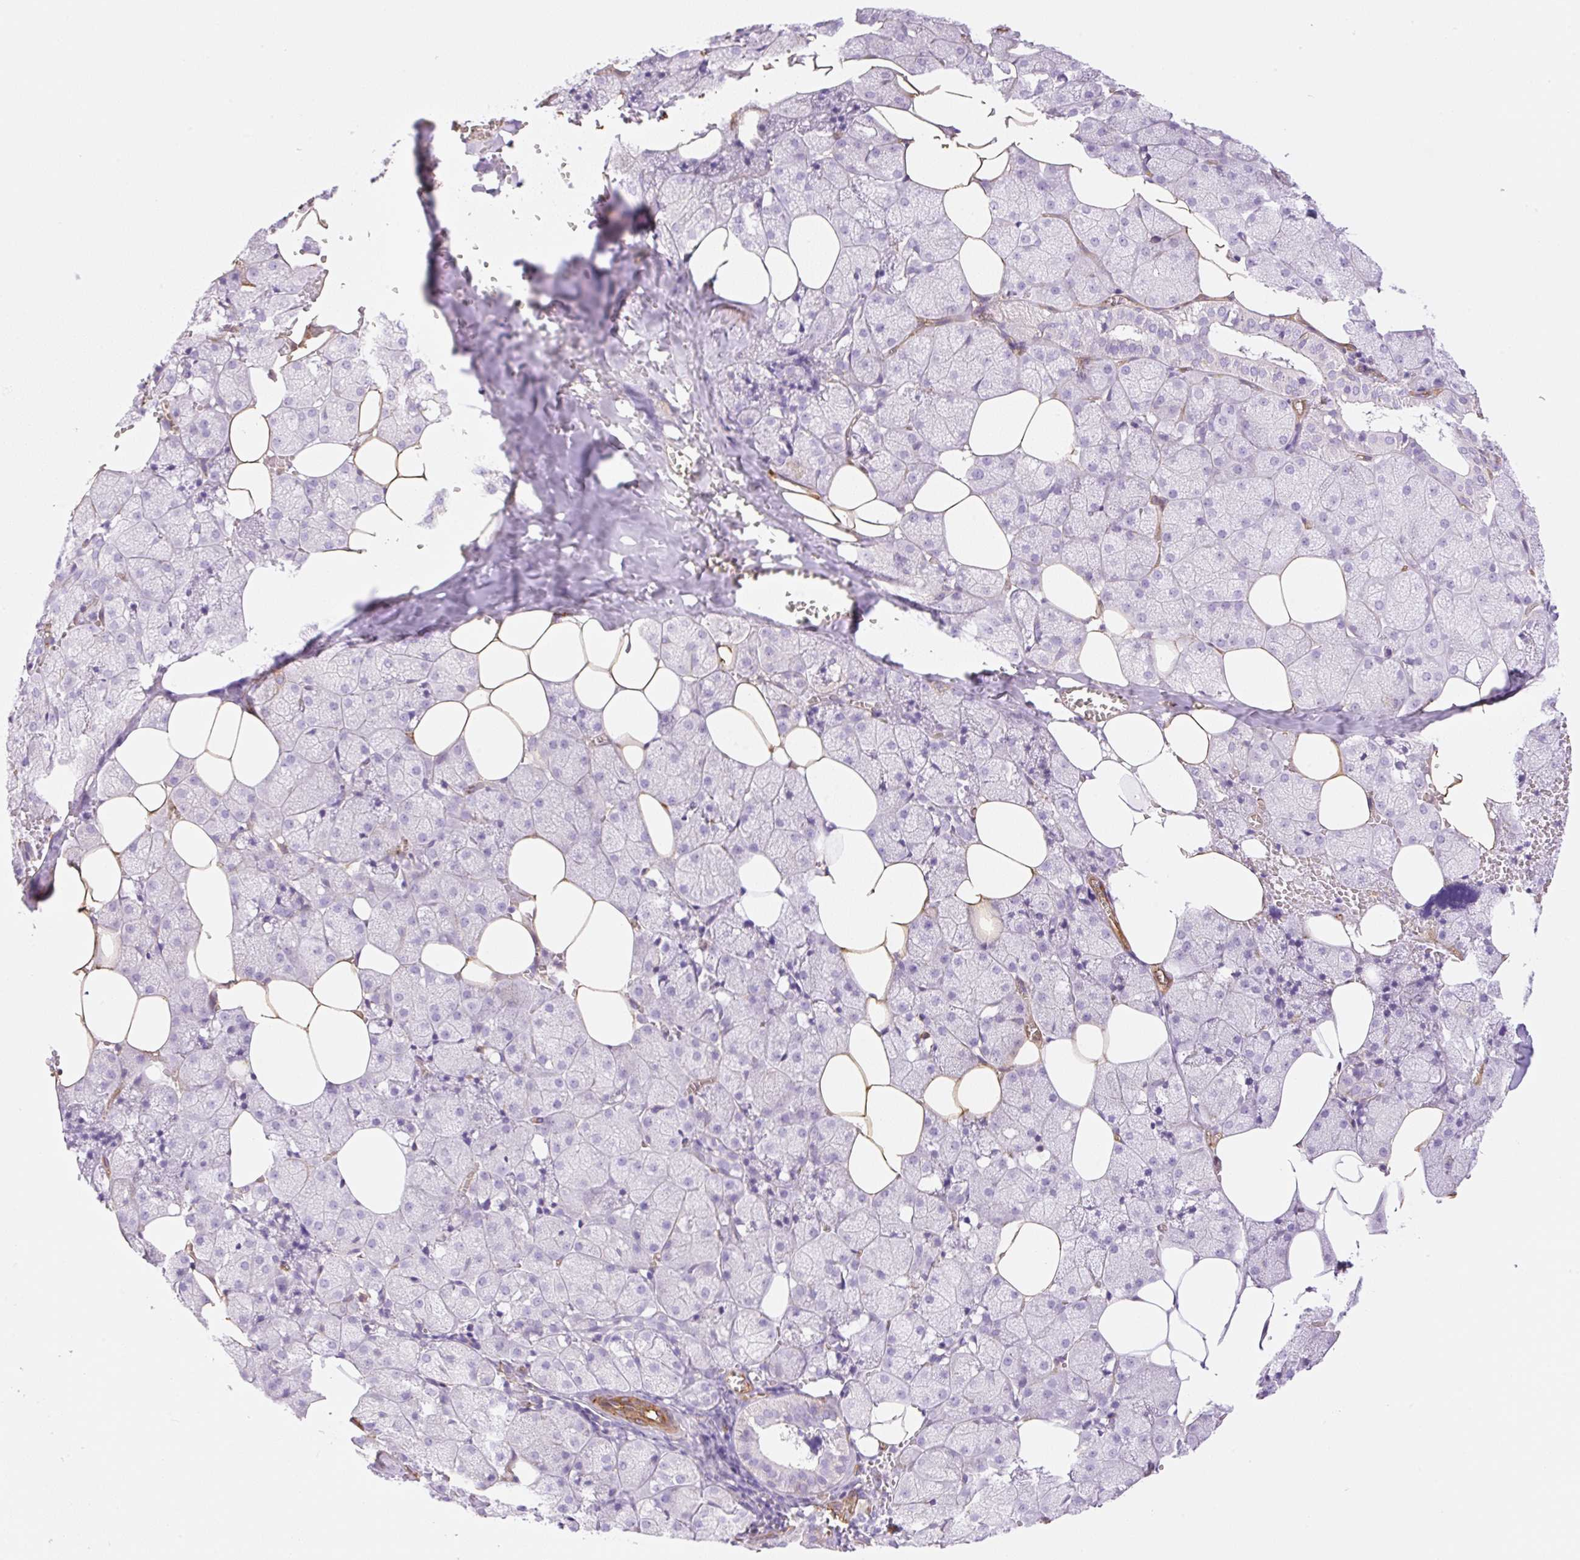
{"staining": {"intensity": "negative", "quantity": "none", "location": "none"}, "tissue": "salivary gland", "cell_type": "Glandular cells", "image_type": "normal", "snomed": [{"axis": "morphology", "description": "Normal tissue, NOS"}, {"axis": "topography", "description": "Salivary gland"}, {"axis": "topography", "description": "Peripheral nerve tissue"}], "caption": "The micrograph shows no staining of glandular cells in normal salivary gland. The staining is performed using DAB brown chromogen with nuclei counter-stained in using hematoxylin.", "gene": "EHD1", "patient": {"sex": "male", "age": 38}}